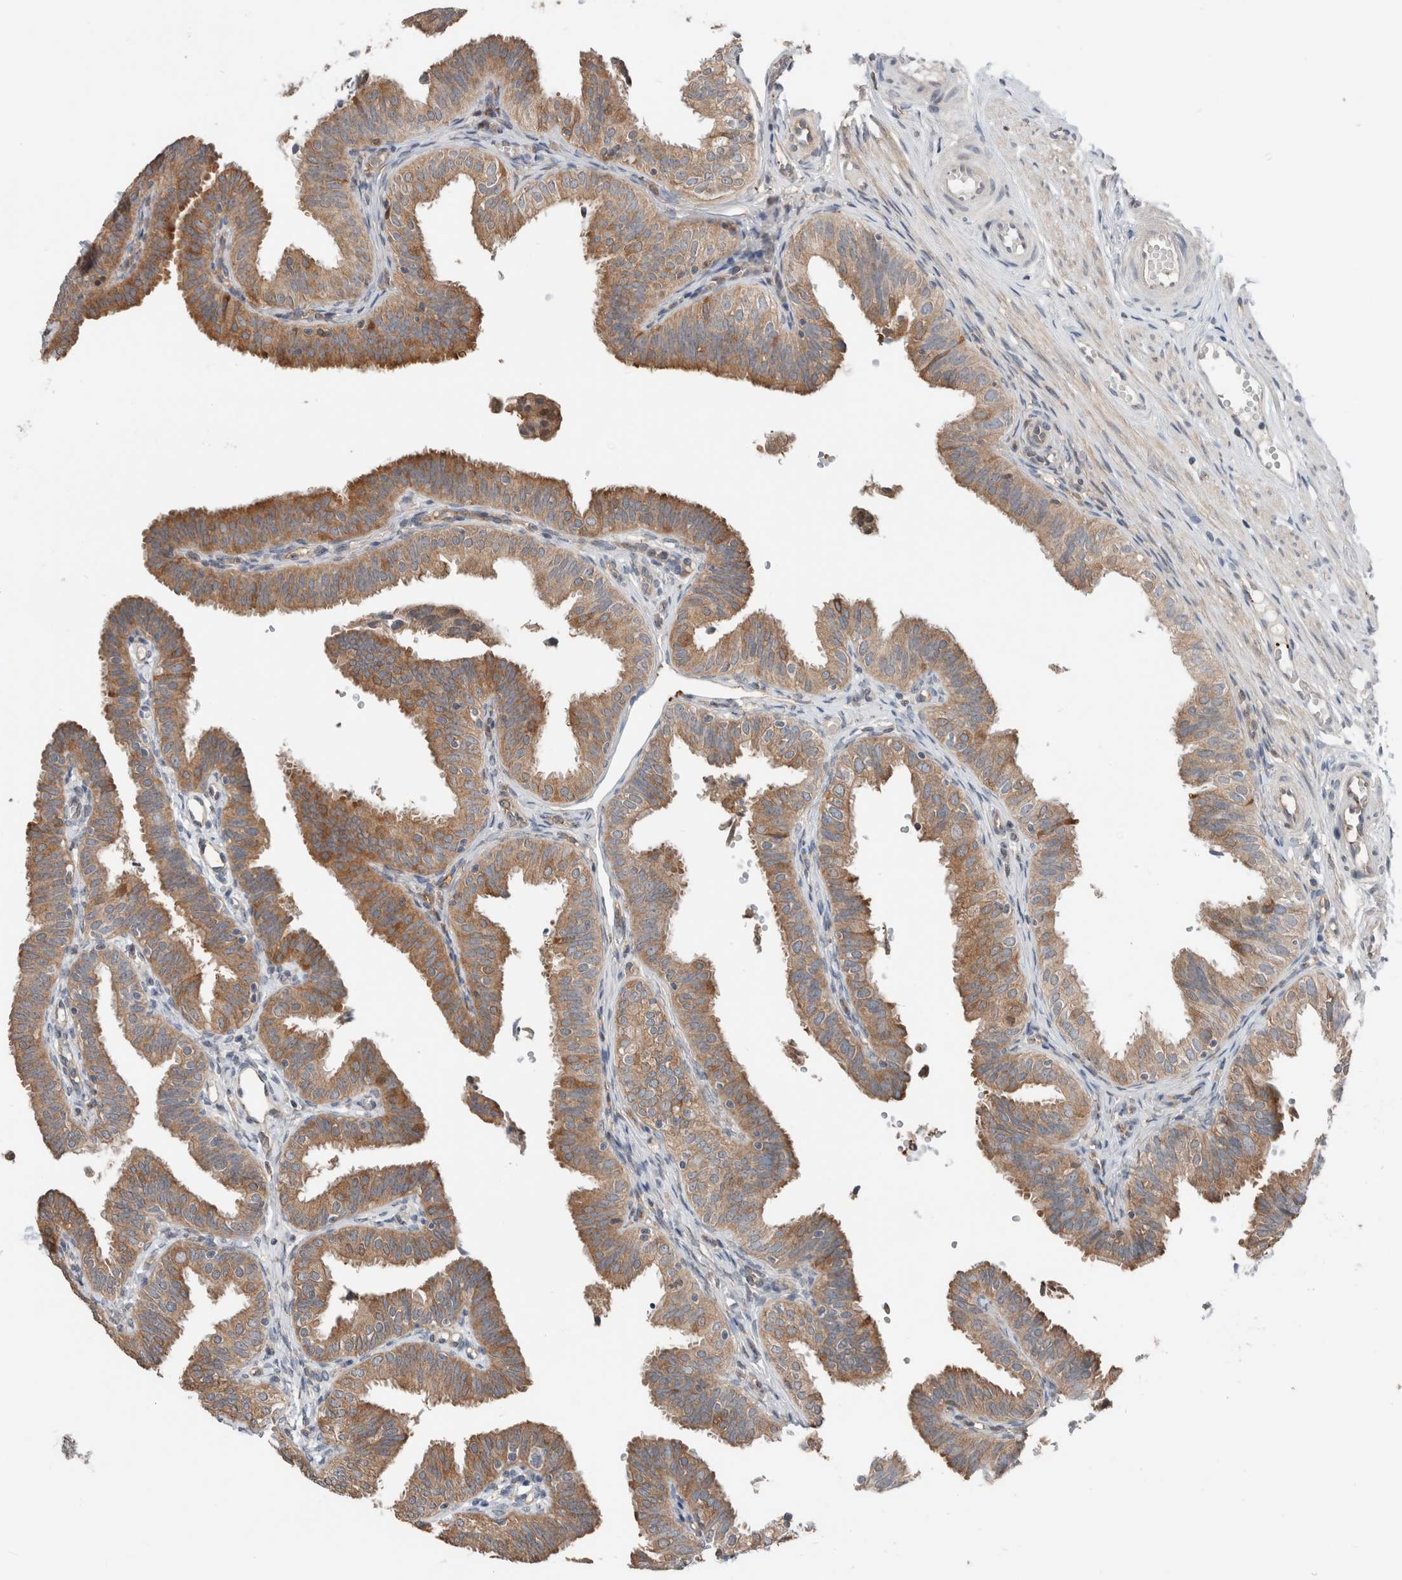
{"staining": {"intensity": "moderate", "quantity": ">75%", "location": "cytoplasmic/membranous"}, "tissue": "fallopian tube", "cell_type": "Glandular cells", "image_type": "normal", "snomed": [{"axis": "morphology", "description": "Normal tissue, NOS"}, {"axis": "topography", "description": "Fallopian tube"}], "caption": "Immunohistochemistry of normal fallopian tube demonstrates medium levels of moderate cytoplasmic/membranous positivity in about >75% of glandular cells. The staining was performed using DAB to visualize the protein expression in brown, while the nuclei were stained in blue with hematoxylin (Magnification: 20x).", "gene": "XPNPEP1", "patient": {"sex": "female", "age": 35}}